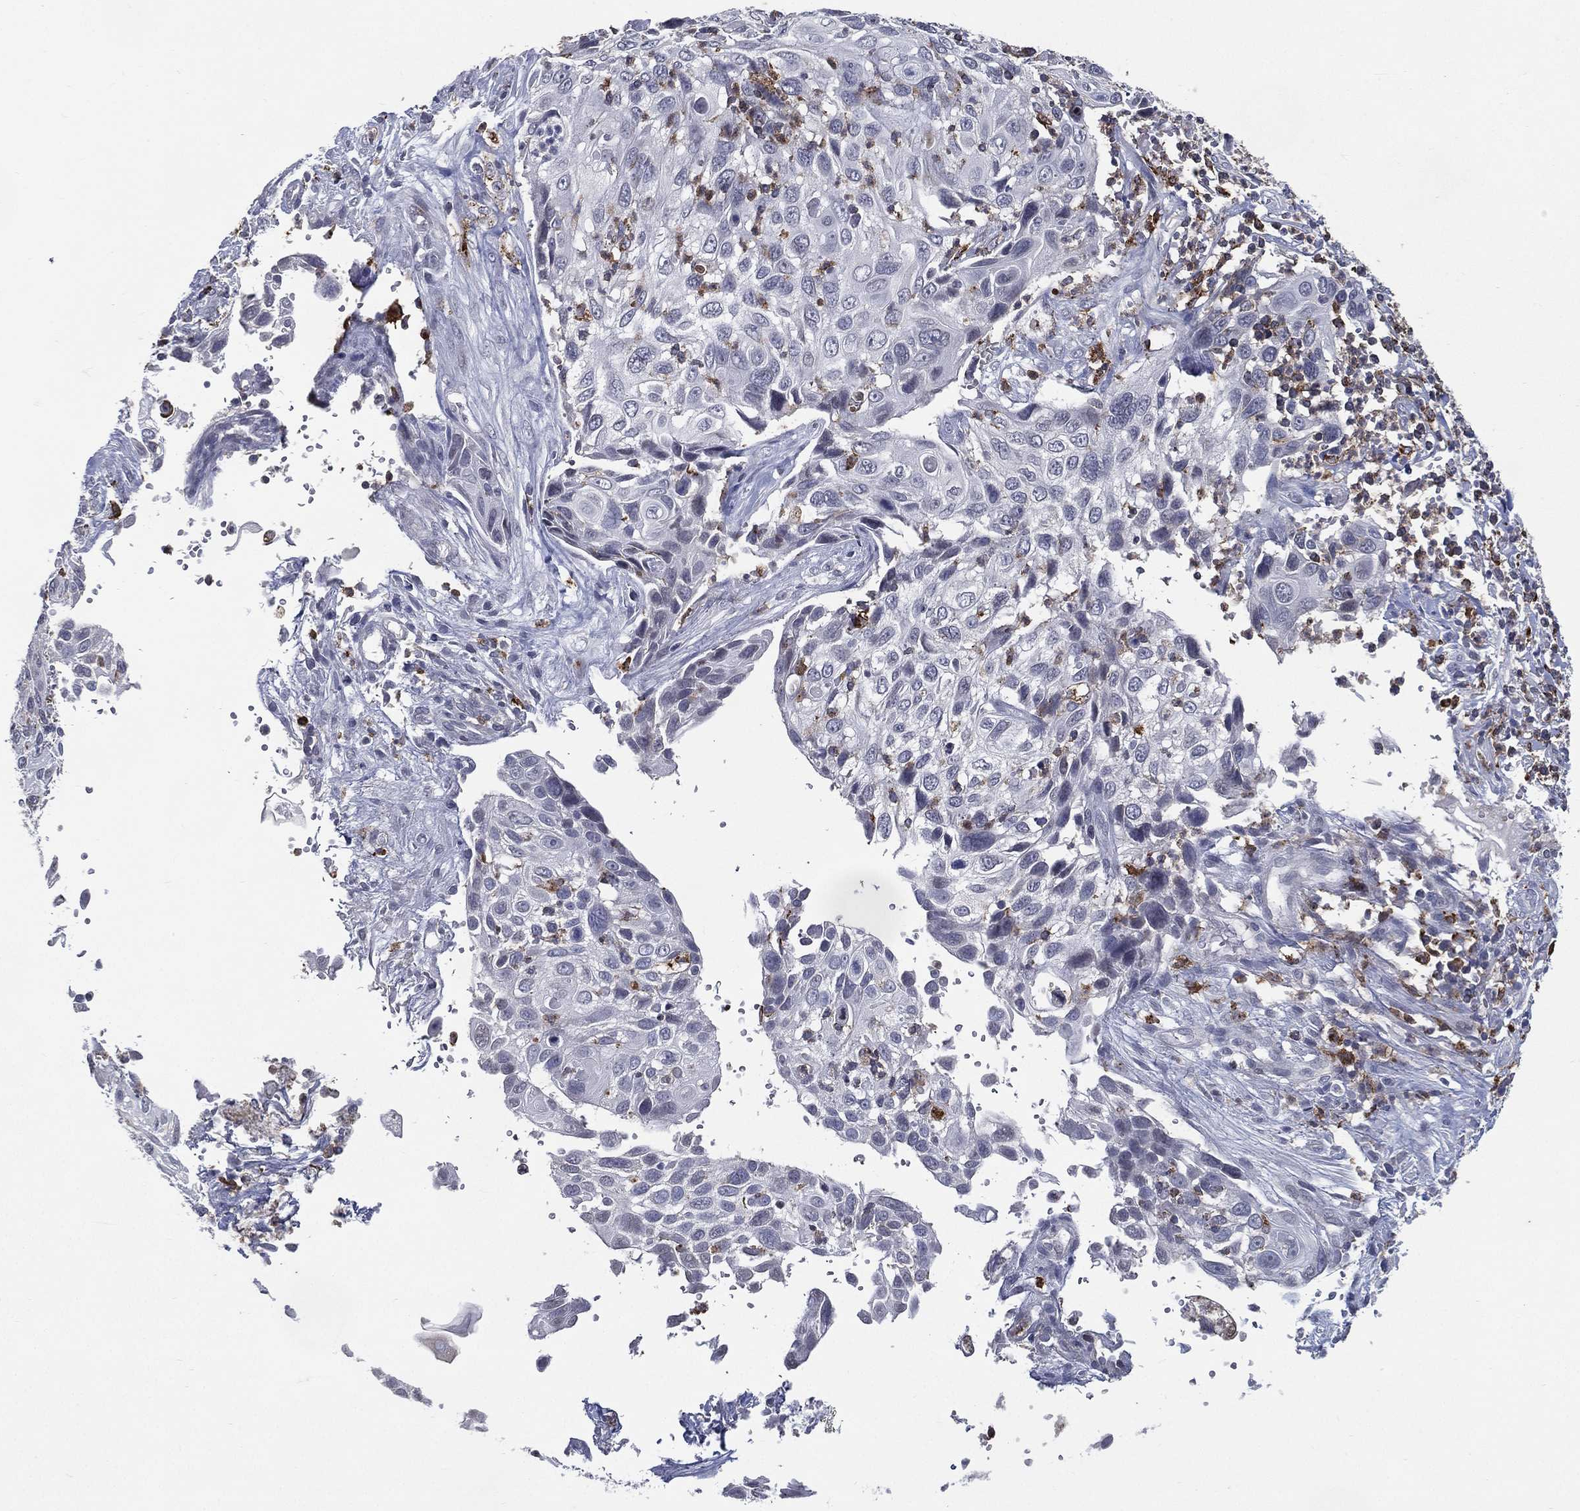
{"staining": {"intensity": "negative", "quantity": "none", "location": "none"}, "tissue": "cervical cancer", "cell_type": "Tumor cells", "image_type": "cancer", "snomed": [{"axis": "morphology", "description": "Squamous cell carcinoma, NOS"}, {"axis": "topography", "description": "Cervix"}], "caption": "Tumor cells are negative for brown protein staining in cervical cancer (squamous cell carcinoma). (Brightfield microscopy of DAB immunohistochemistry (IHC) at high magnification).", "gene": "EVI2B", "patient": {"sex": "female", "age": 70}}